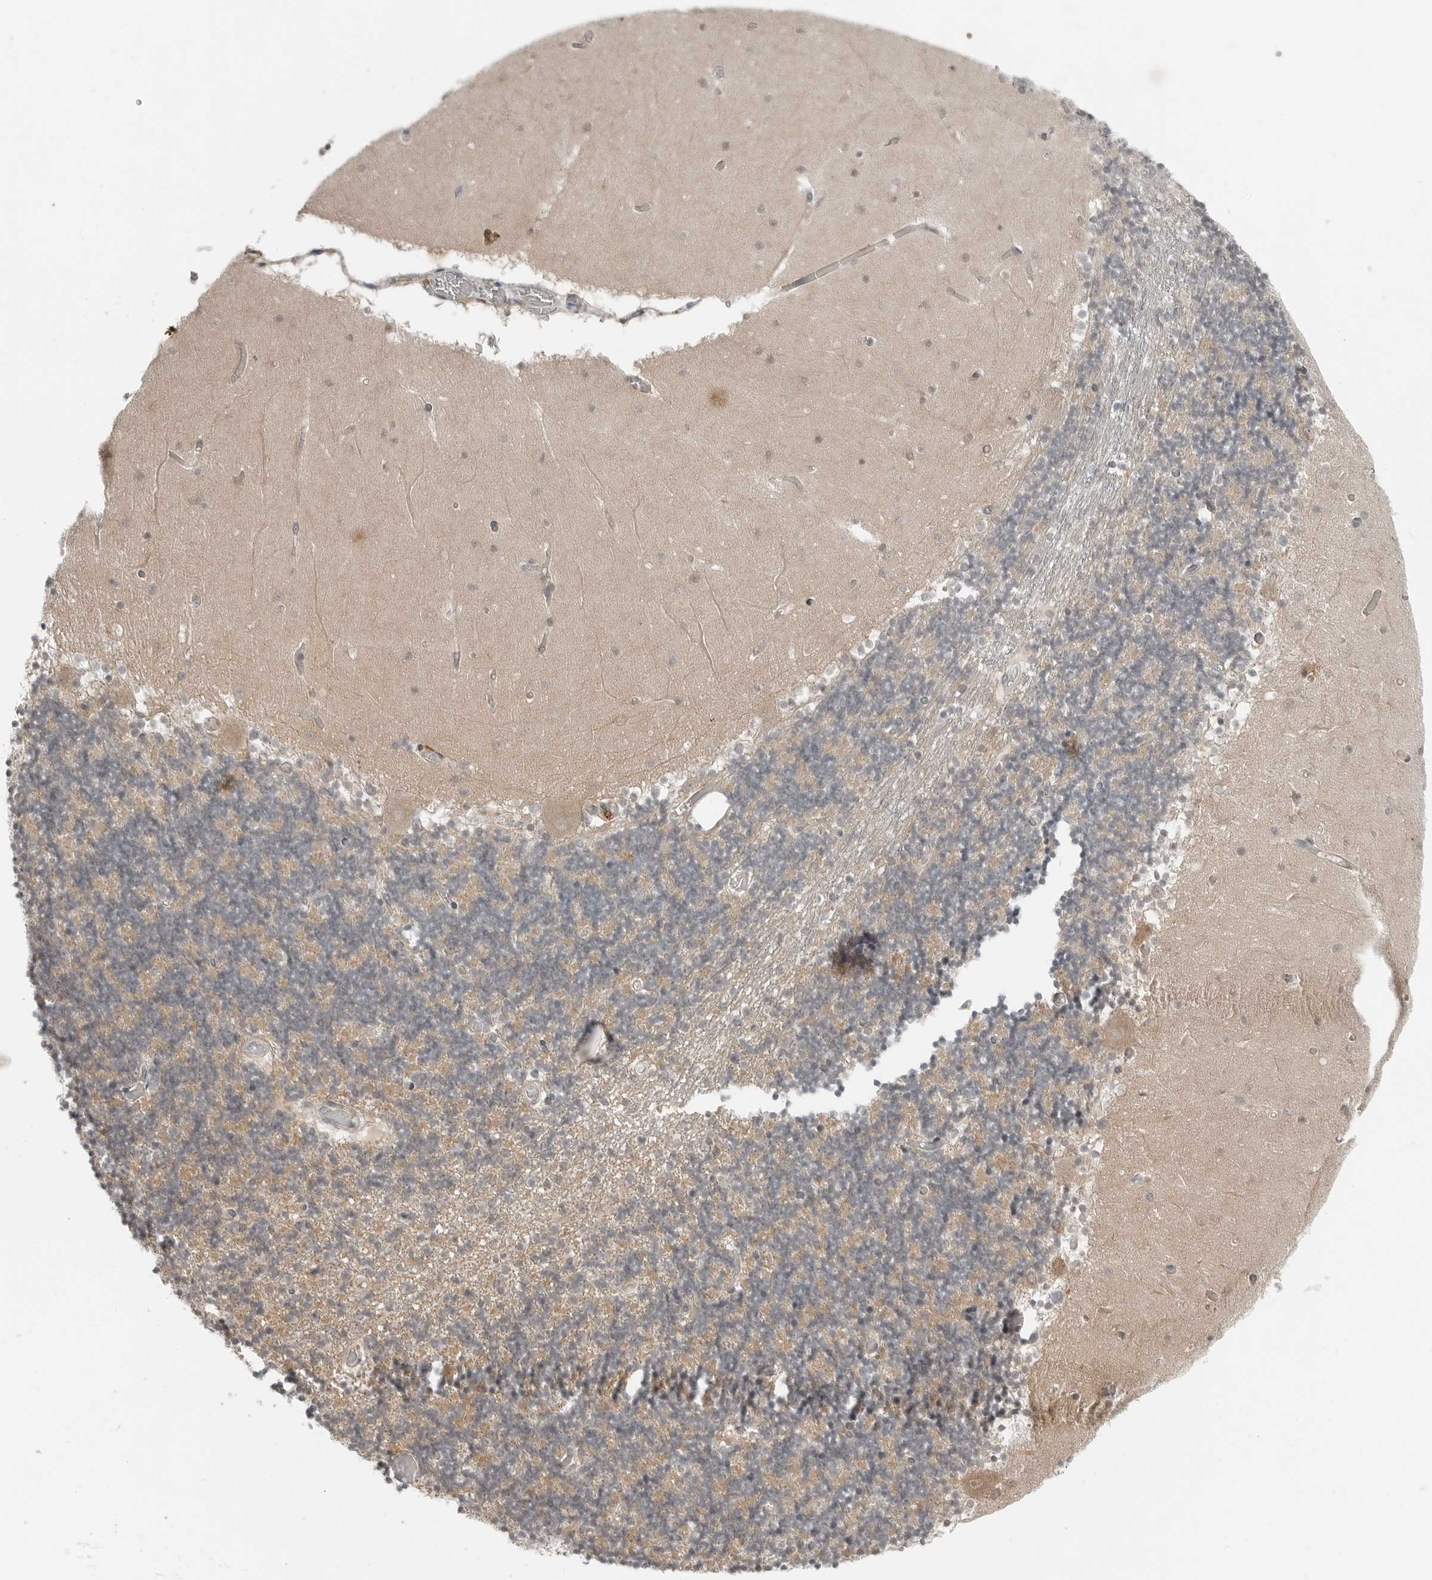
{"staining": {"intensity": "weak", "quantity": "25%-75%", "location": "cytoplasmic/membranous"}, "tissue": "cerebellum", "cell_type": "Cells in granular layer", "image_type": "normal", "snomed": [{"axis": "morphology", "description": "Normal tissue, NOS"}, {"axis": "topography", "description": "Cerebellum"}], "caption": "Weak cytoplasmic/membranous positivity is present in approximately 25%-75% of cells in granular layer in unremarkable cerebellum. (Stains: DAB (3,3'-diaminobenzidine) in brown, nuclei in blue, Microscopy: brightfield microscopy at high magnification).", "gene": "FCRLB", "patient": {"sex": "female", "age": 28}}